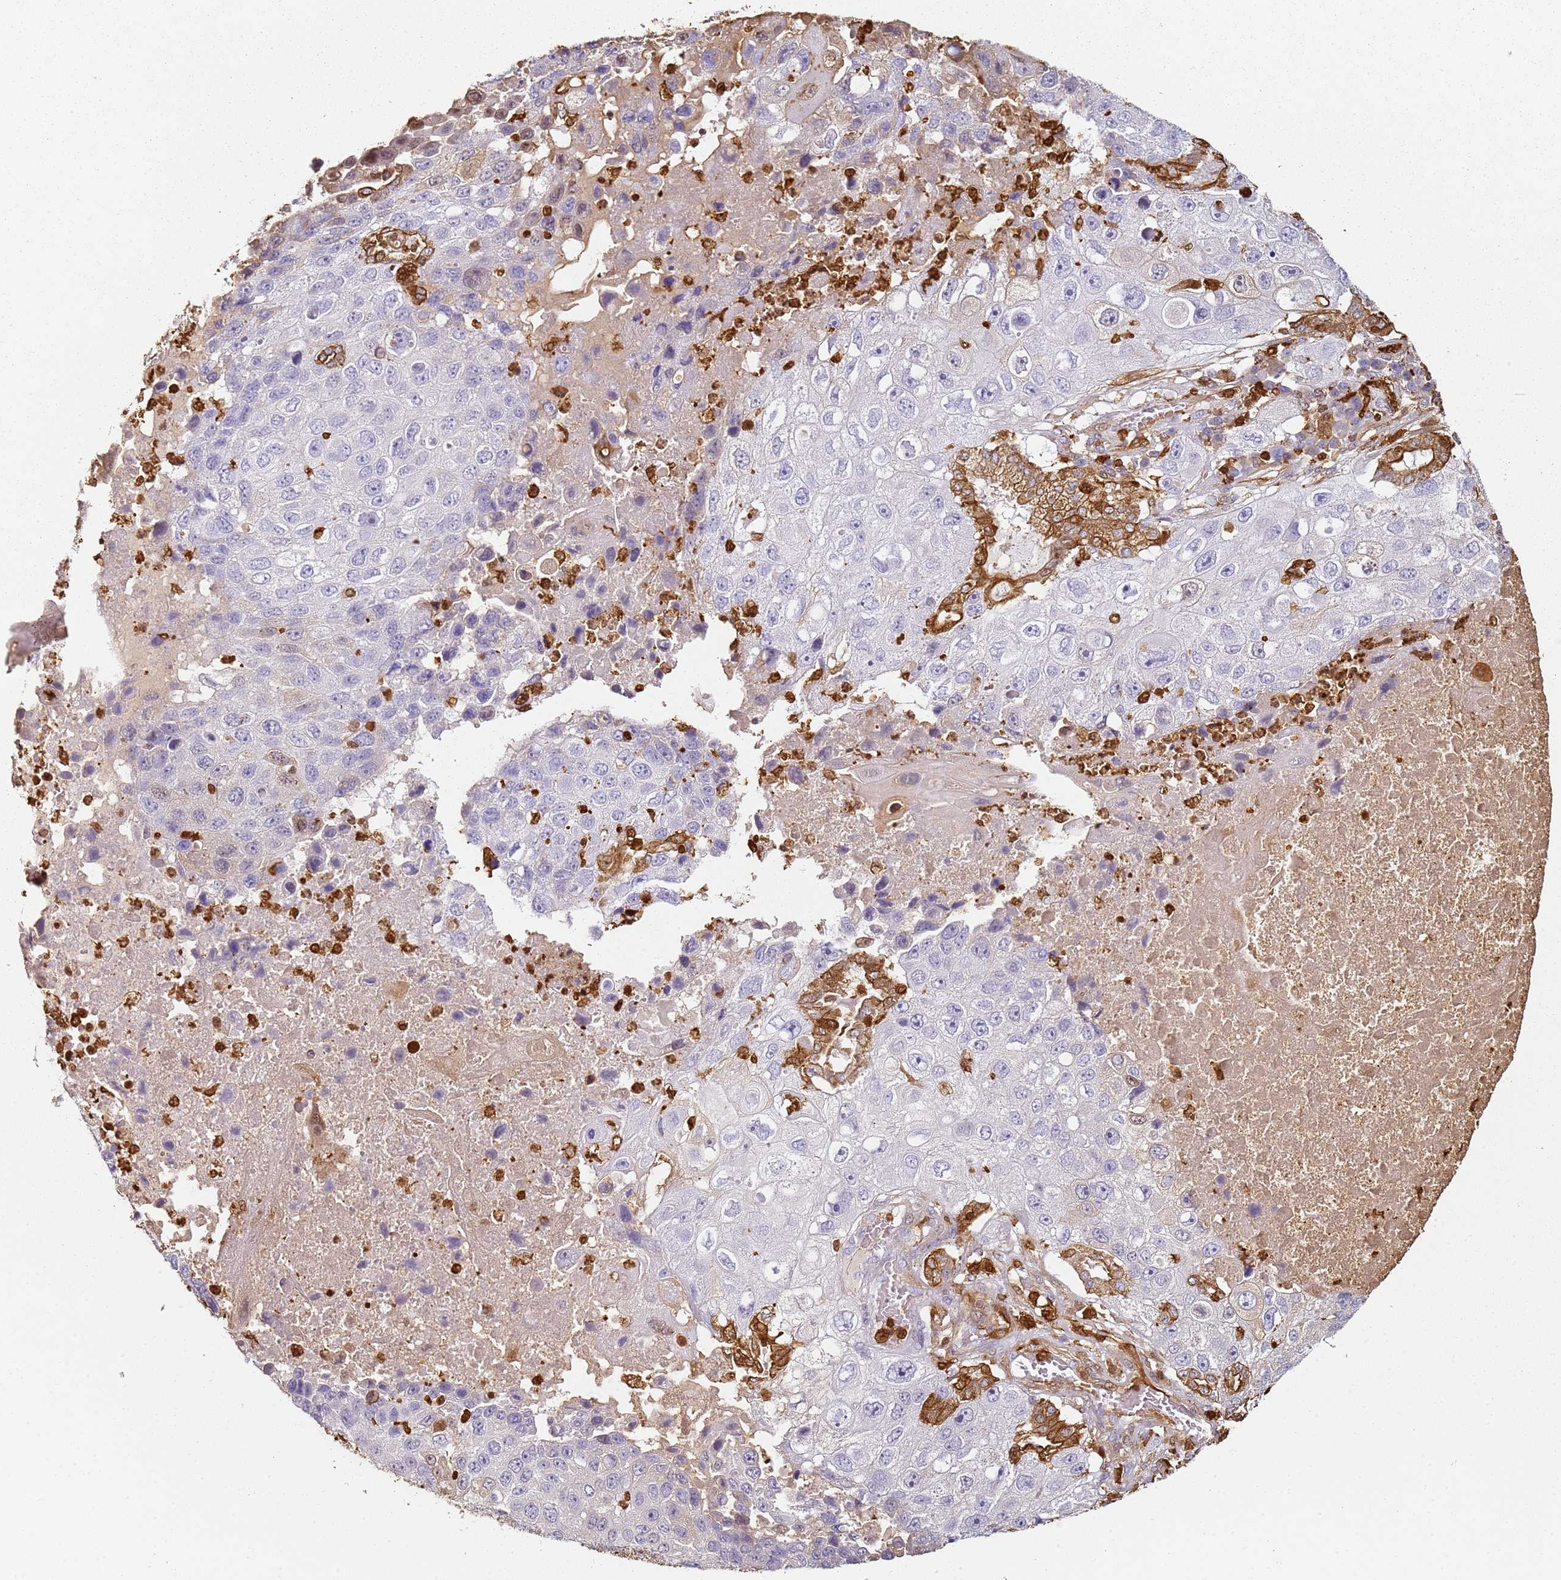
{"staining": {"intensity": "negative", "quantity": "none", "location": "none"}, "tissue": "lung cancer", "cell_type": "Tumor cells", "image_type": "cancer", "snomed": [{"axis": "morphology", "description": "Squamous cell carcinoma, NOS"}, {"axis": "topography", "description": "Lung"}], "caption": "A histopathology image of lung squamous cell carcinoma stained for a protein exhibits no brown staining in tumor cells.", "gene": "S100A4", "patient": {"sex": "male", "age": 61}}